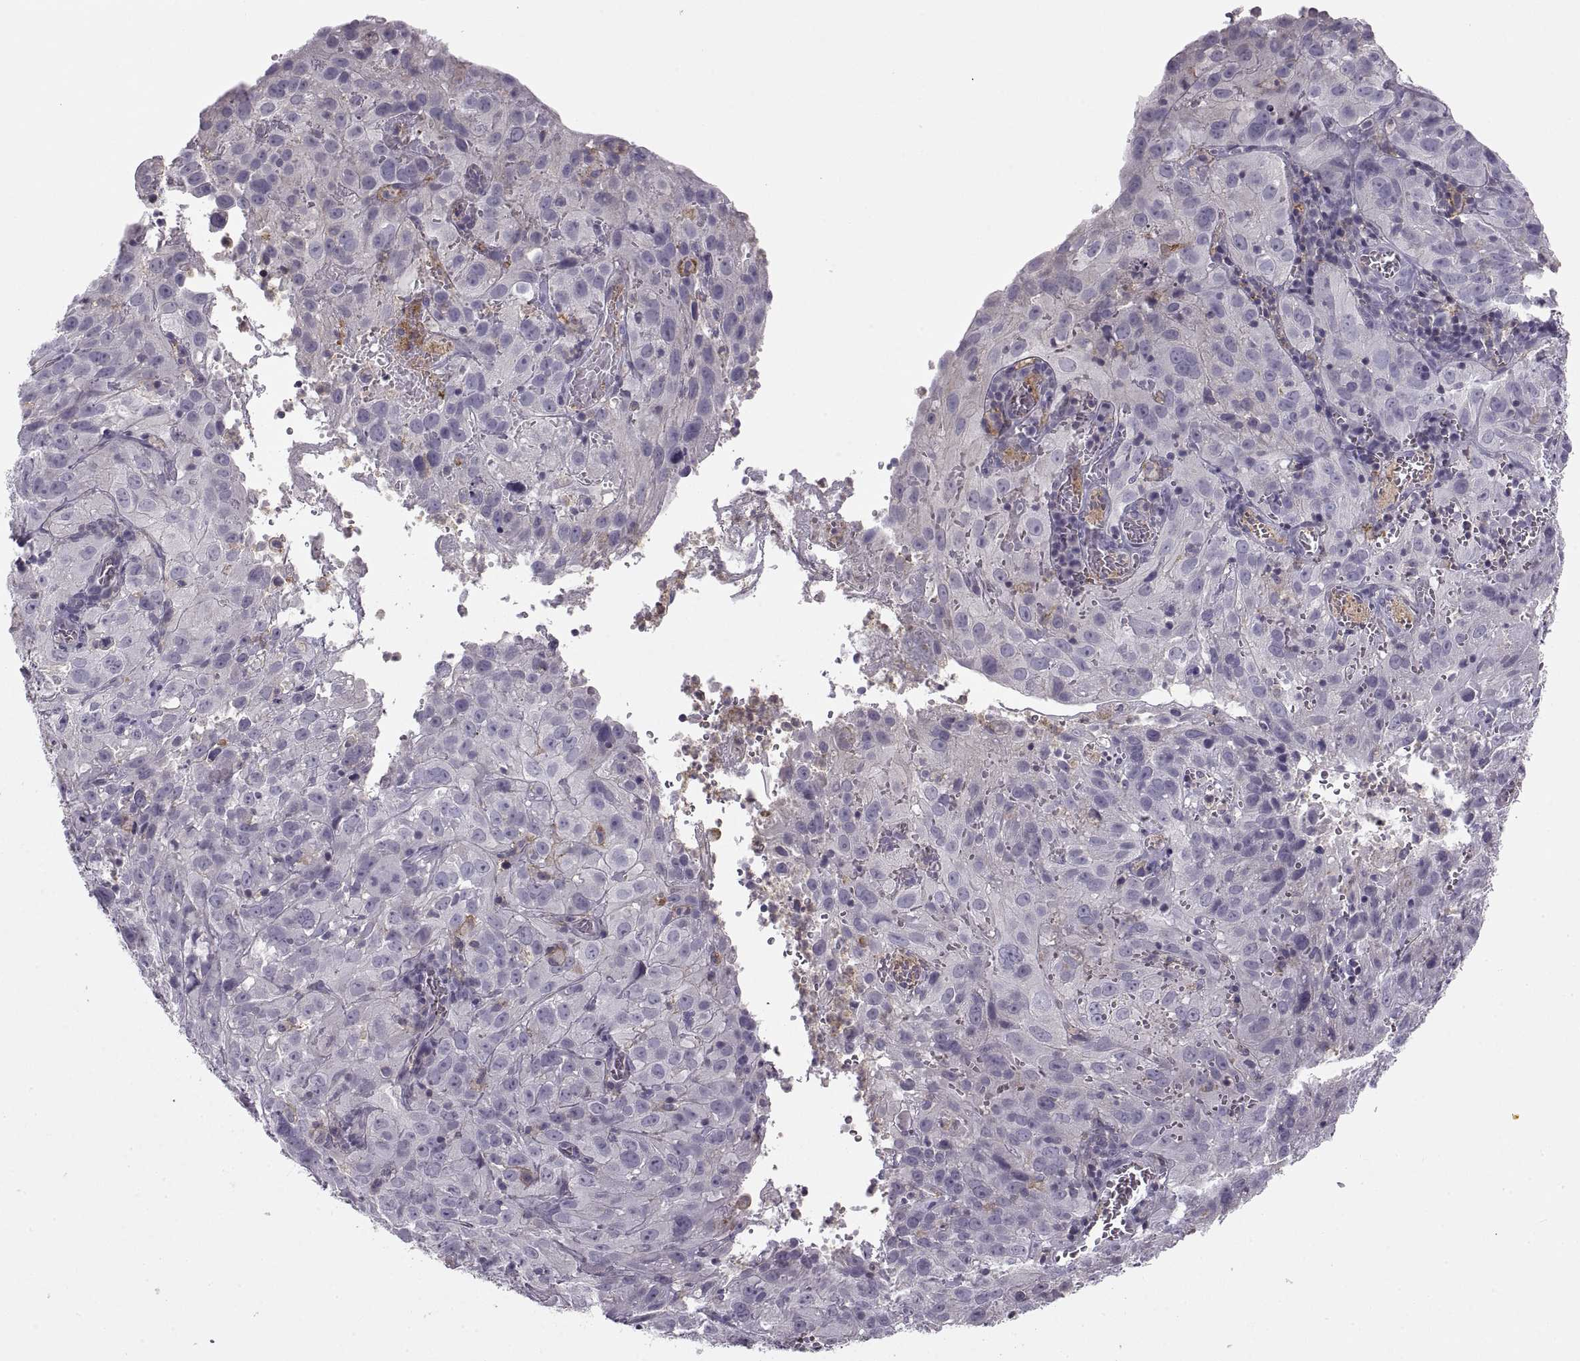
{"staining": {"intensity": "negative", "quantity": "none", "location": "none"}, "tissue": "cervical cancer", "cell_type": "Tumor cells", "image_type": "cancer", "snomed": [{"axis": "morphology", "description": "Squamous cell carcinoma, NOS"}, {"axis": "topography", "description": "Cervix"}], "caption": "An immunohistochemistry (IHC) image of cervical cancer is shown. There is no staining in tumor cells of cervical cancer.", "gene": "RALB", "patient": {"sex": "female", "age": 32}}